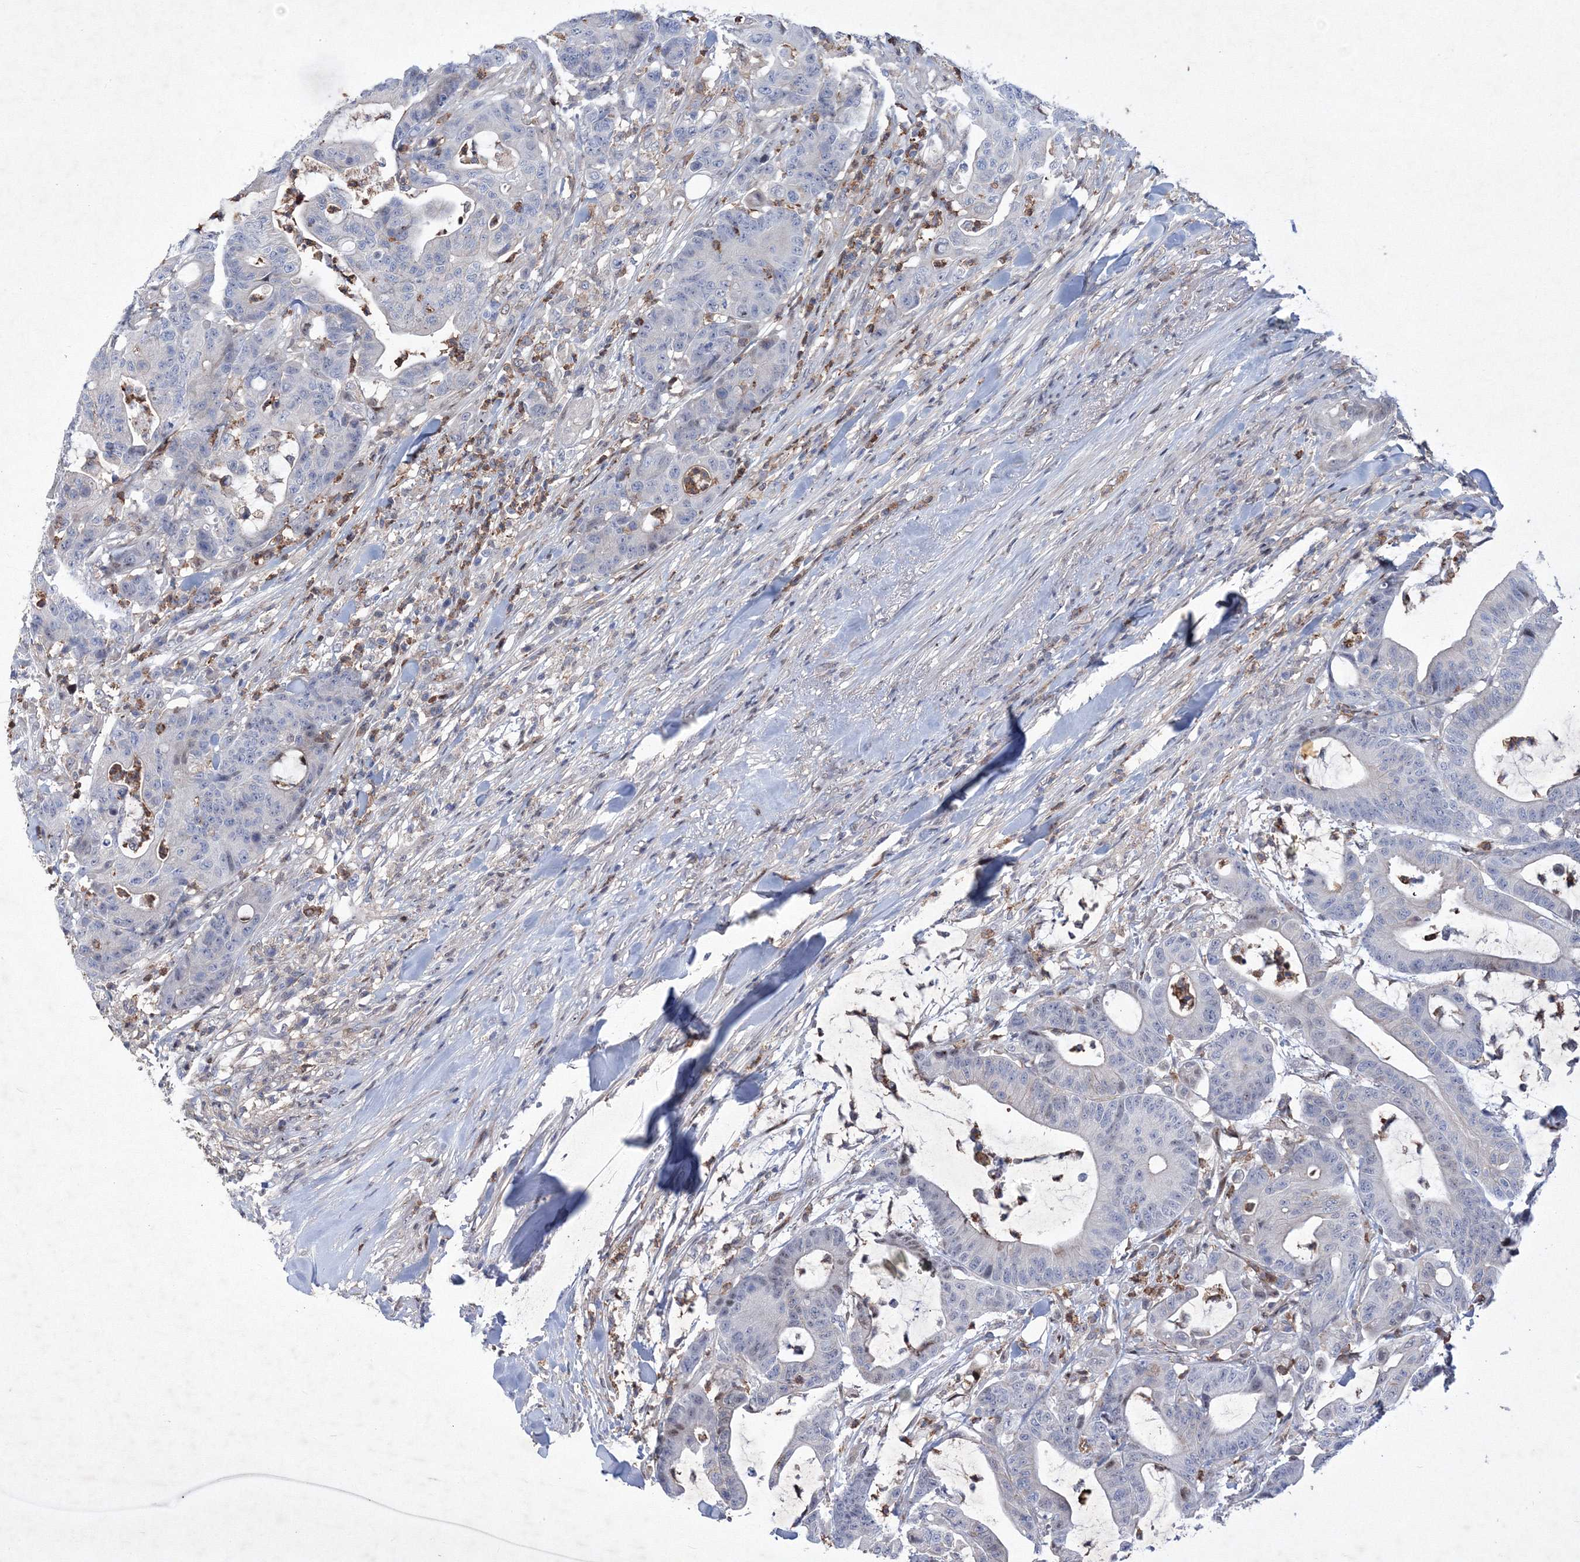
{"staining": {"intensity": "negative", "quantity": "none", "location": "none"}, "tissue": "colorectal cancer", "cell_type": "Tumor cells", "image_type": "cancer", "snomed": [{"axis": "morphology", "description": "Adenocarcinoma, NOS"}, {"axis": "topography", "description": "Colon"}], "caption": "Protein analysis of colorectal cancer exhibits no significant expression in tumor cells. (DAB (3,3'-diaminobenzidine) immunohistochemistry, high magnification).", "gene": "RNPEPL1", "patient": {"sex": "female", "age": 84}}